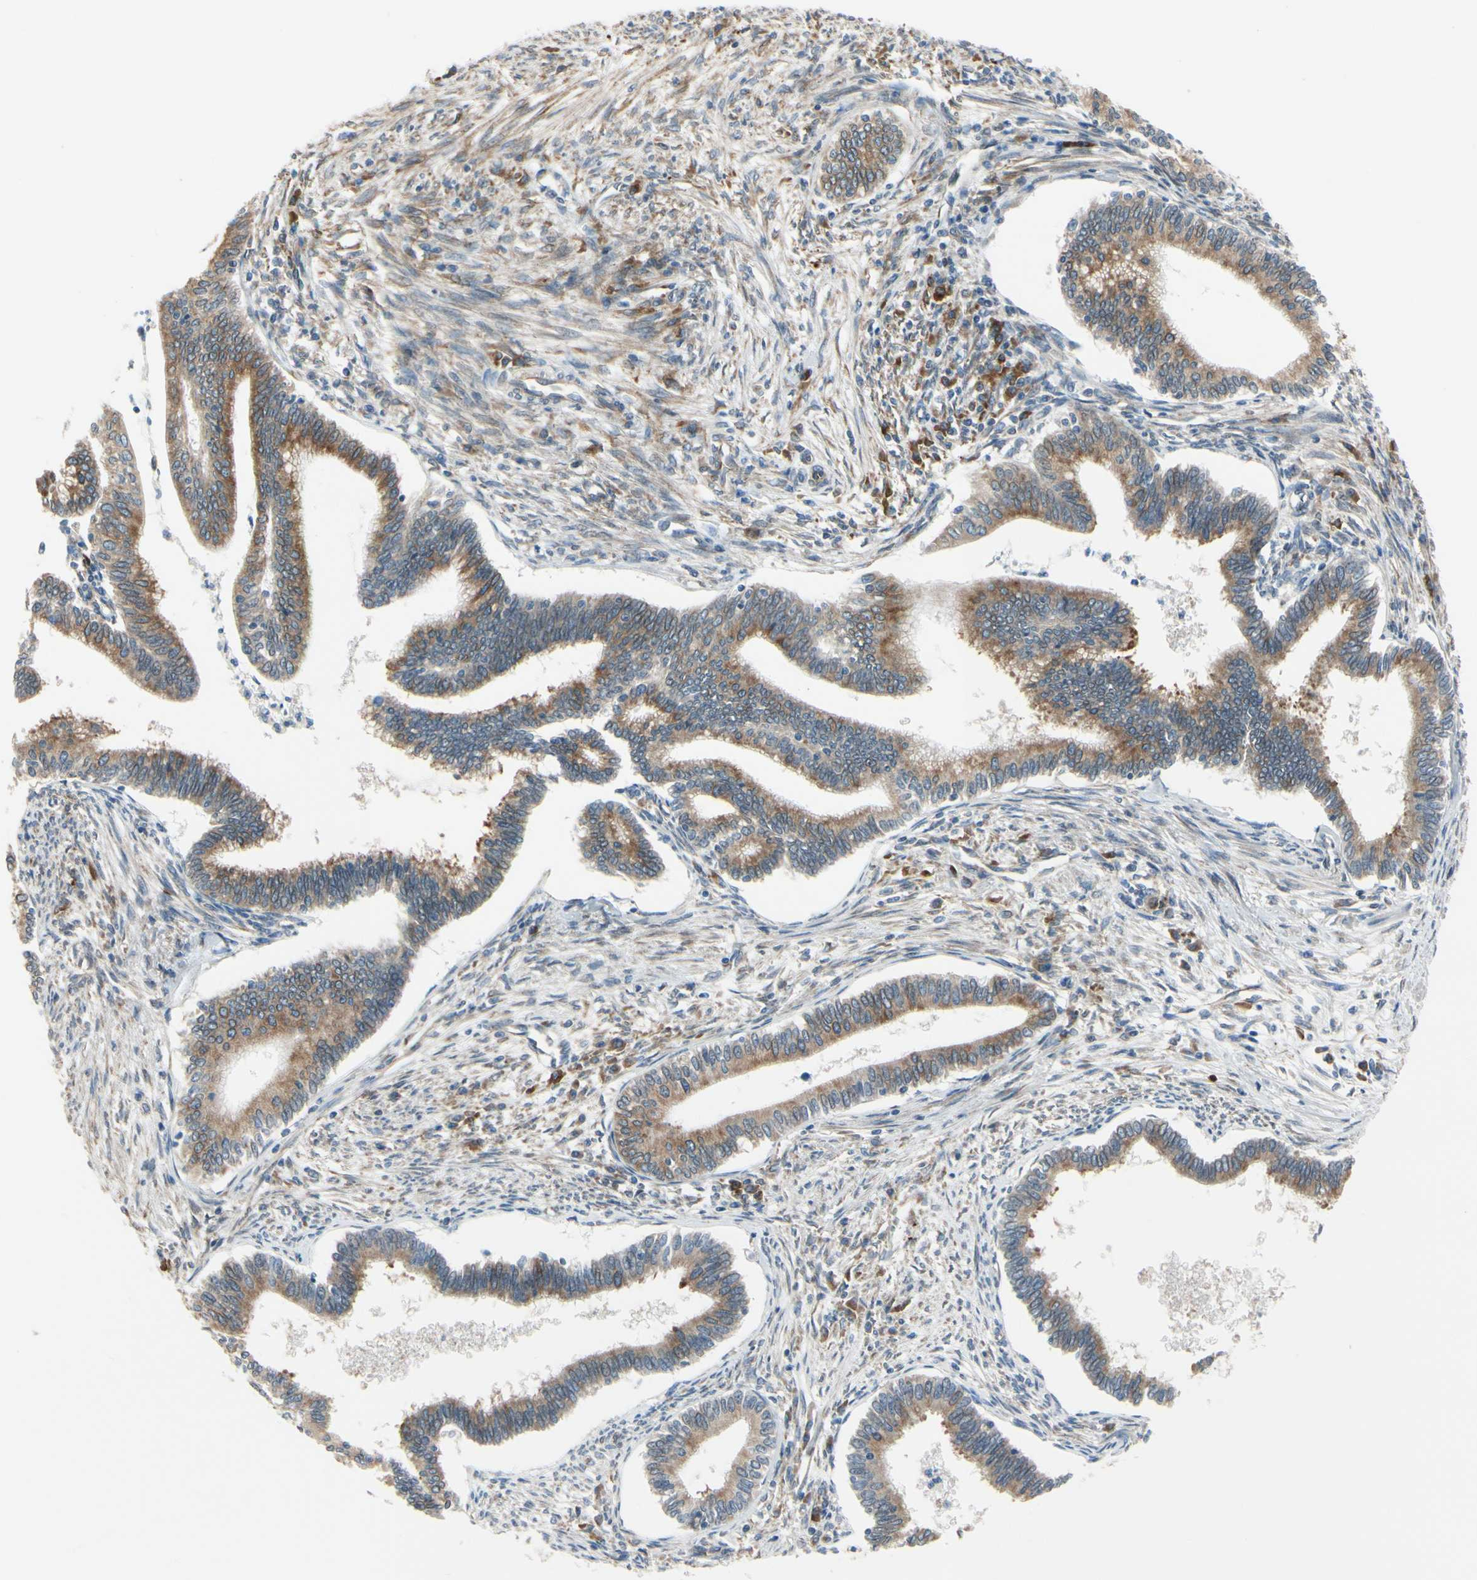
{"staining": {"intensity": "moderate", "quantity": ">75%", "location": "cytoplasmic/membranous"}, "tissue": "cervical cancer", "cell_type": "Tumor cells", "image_type": "cancer", "snomed": [{"axis": "morphology", "description": "Adenocarcinoma, NOS"}, {"axis": "topography", "description": "Cervix"}], "caption": "Human cervical cancer (adenocarcinoma) stained for a protein (brown) shows moderate cytoplasmic/membranous positive positivity in approximately >75% of tumor cells.", "gene": "CLCC1", "patient": {"sex": "female", "age": 36}}